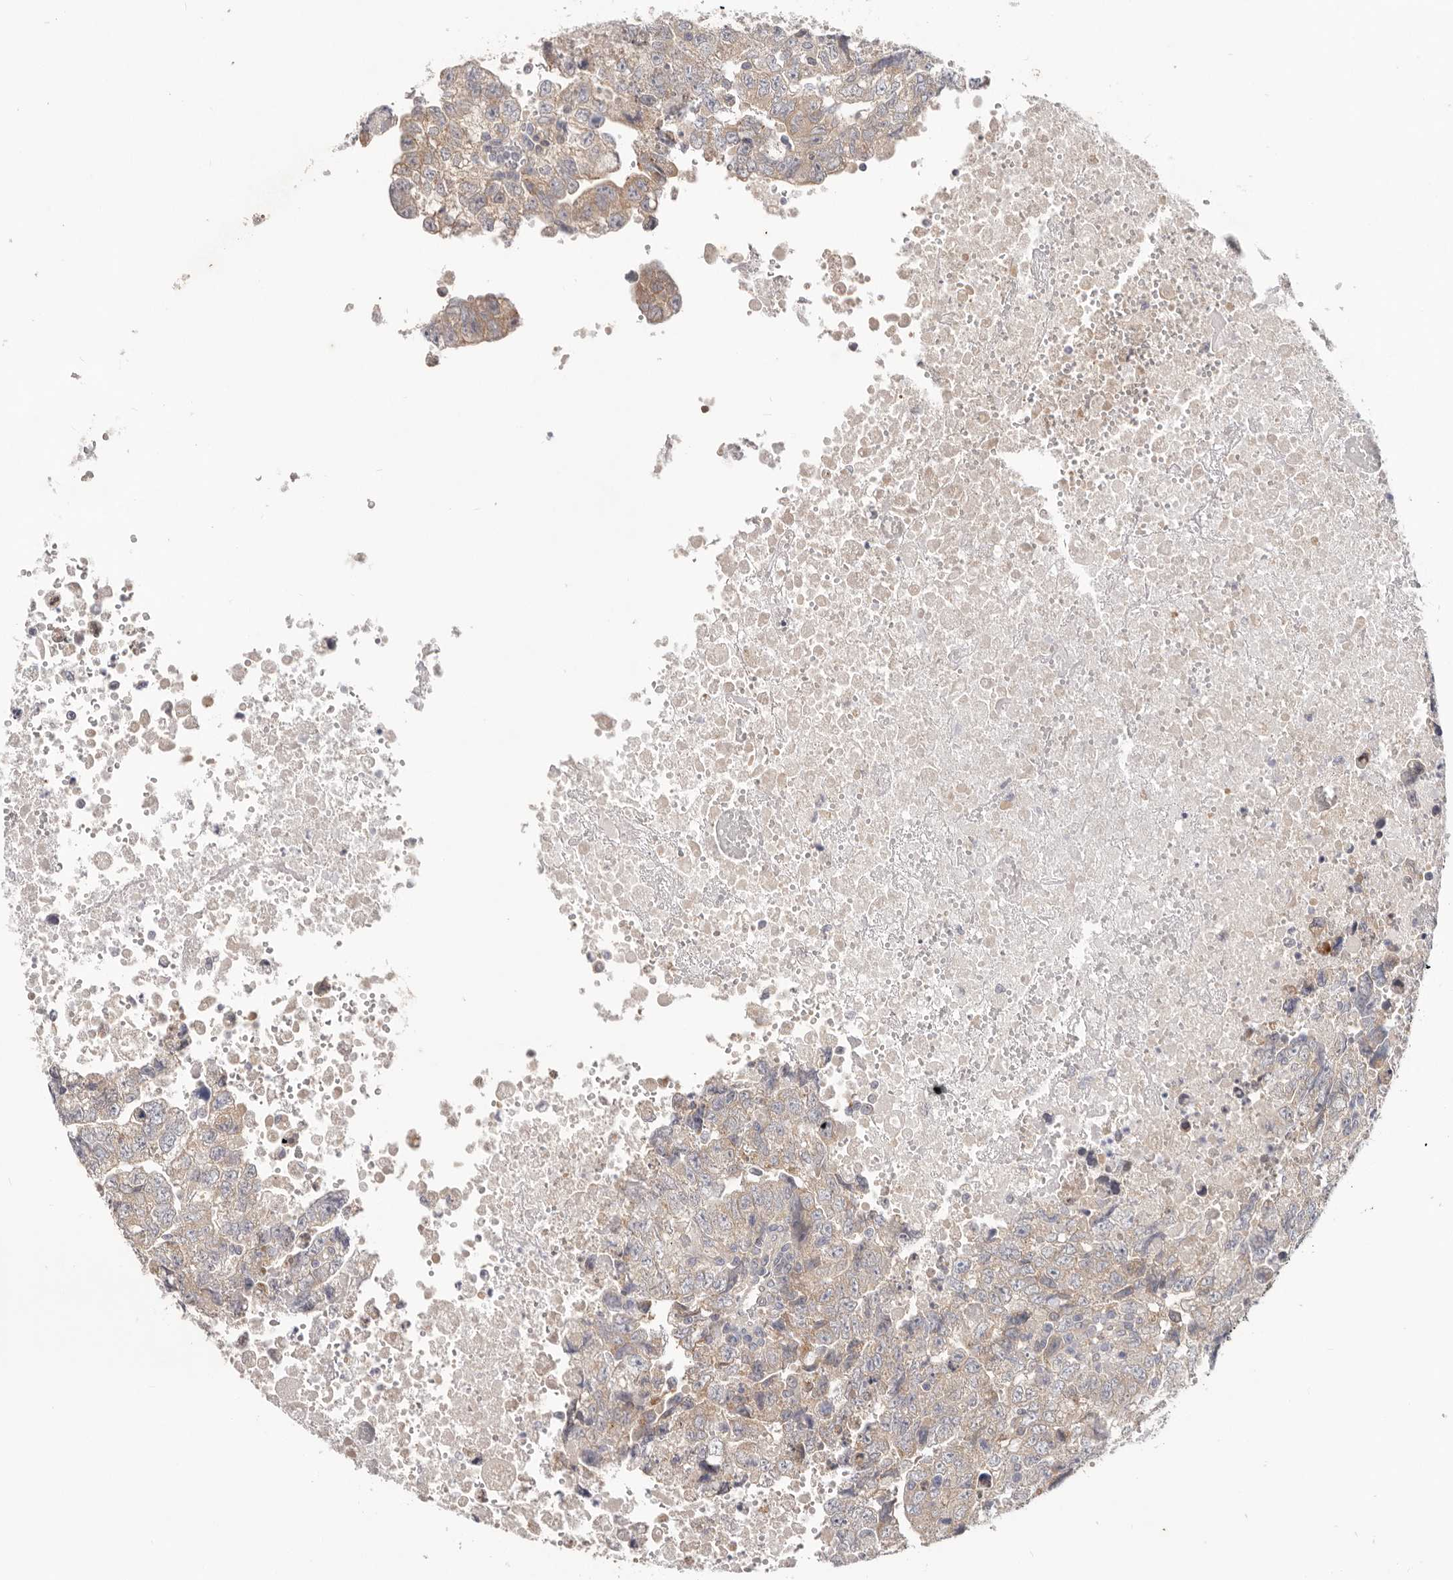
{"staining": {"intensity": "weak", "quantity": "<25%", "location": "cytoplasmic/membranous"}, "tissue": "testis cancer", "cell_type": "Tumor cells", "image_type": "cancer", "snomed": [{"axis": "morphology", "description": "Carcinoma, Embryonal, NOS"}, {"axis": "topography", "description": "Testis"}], "caption": "High magnification brightfield microscopy of testis cancer stained with DAB (3,3'-diaminobenzidine) (brown) and counterstained with hematoxylin (blue): tumor cells show no significant expression. (Stains: DAB (3,3'-diaminobenzidine) IHC with hematoxylin counter stain, Microscopy: brightfield microscopy at high magnification).", "gene": "WDR77", "patient": {"sex": "male", "age": 37}}